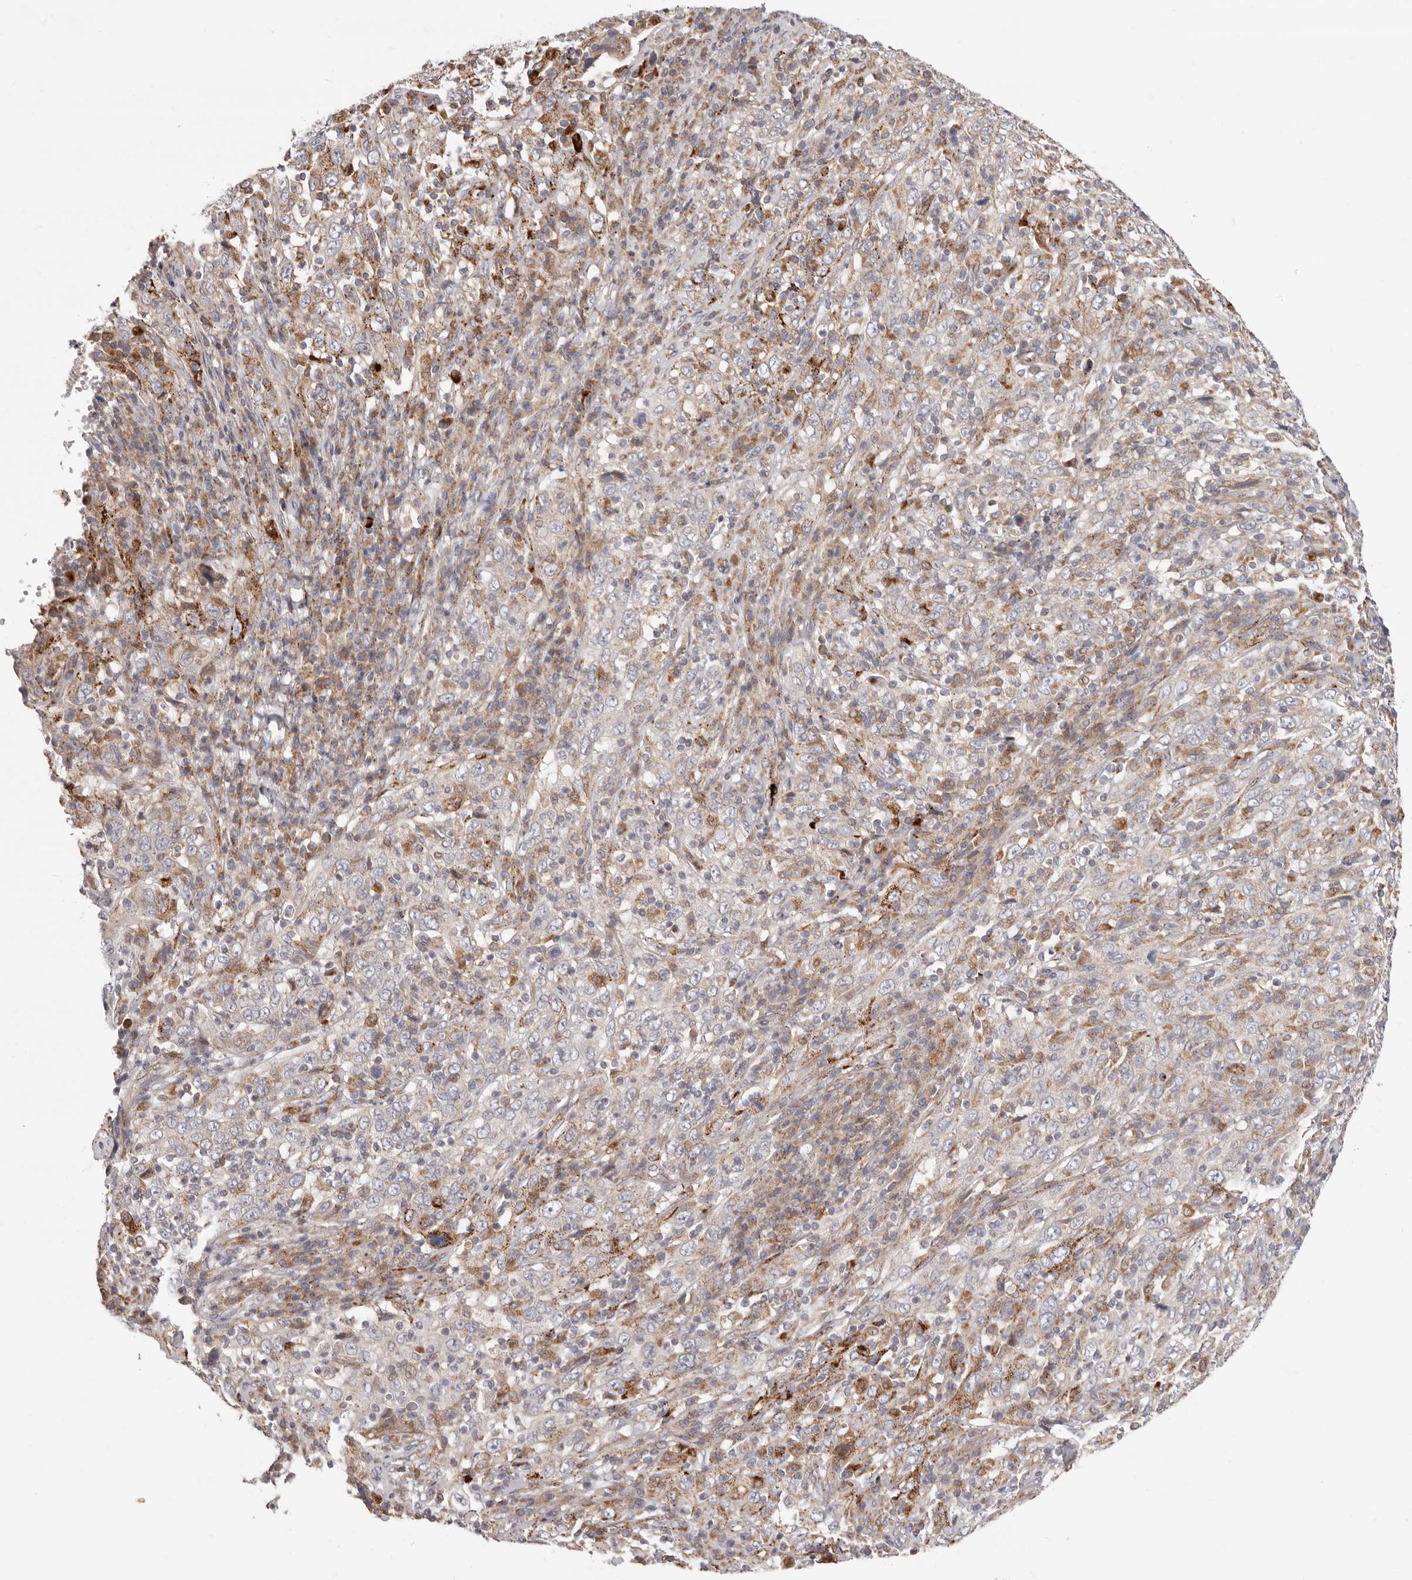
{"staining": {"intensity": "moderate", "quantity": "<25%", "location": "cytoplasmic/membranous"}, "tissue": "cervical cancer", "cell_type": "Tumor cells", "image_type": "cancer", "snomed": [{"axis": "morphology", "description": "Squamous cell carcinoma, NOS"}, {"axis": "topography", "description": "Cervix"}], "caption": "Cervical cancer (squamous cell carcinoma) was stained to show a protein in brown. There is low levels of moderate cytoplasmic/membranous expression in about <25% of tumor cells.", "gene": "TOR3A", "patient": {"sex": "female", "age": 46}}